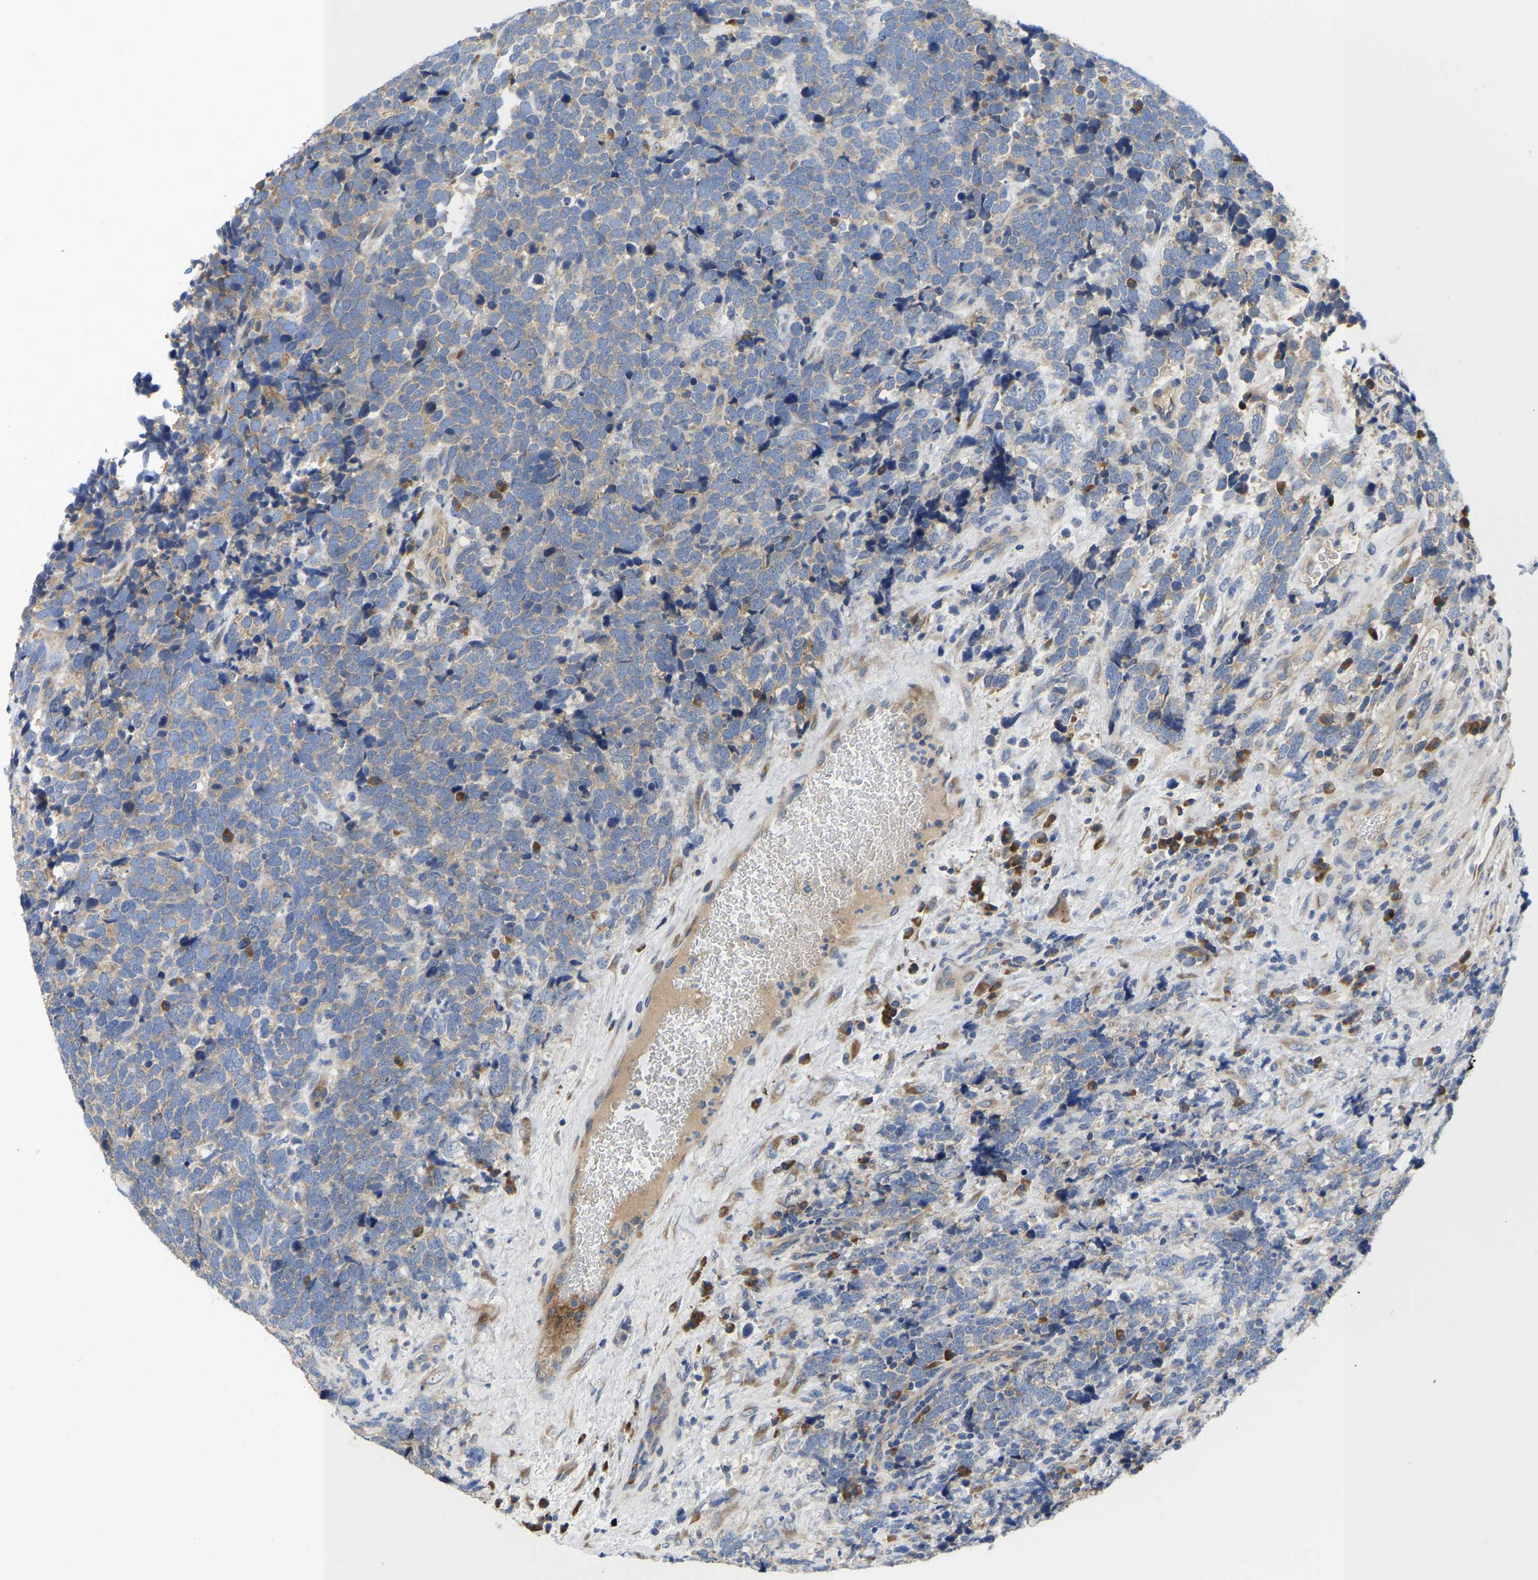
{"staining": {"intensity": "weak", "quantity": "25%-75%", "location": "cytoplasmic/membranous"}, "tissue": "urothelial cancer", "cell_type": "Tumor cells", "image_type": "cancer", "snomed": [{"axis": "morphology", "description": "Urothelial carcinoma, High grade"}, {"axis": "topography", "description": "Urinary bladder"}], "caption": "Weak cytoplasmic/membranous positivity for a protein is seen in about 25%-75% of tumor cells of urothelial carcinoma (high-grade) using IHC.", "gene": "ABCA10", "patient": {"sex": "female", "age": 82}}